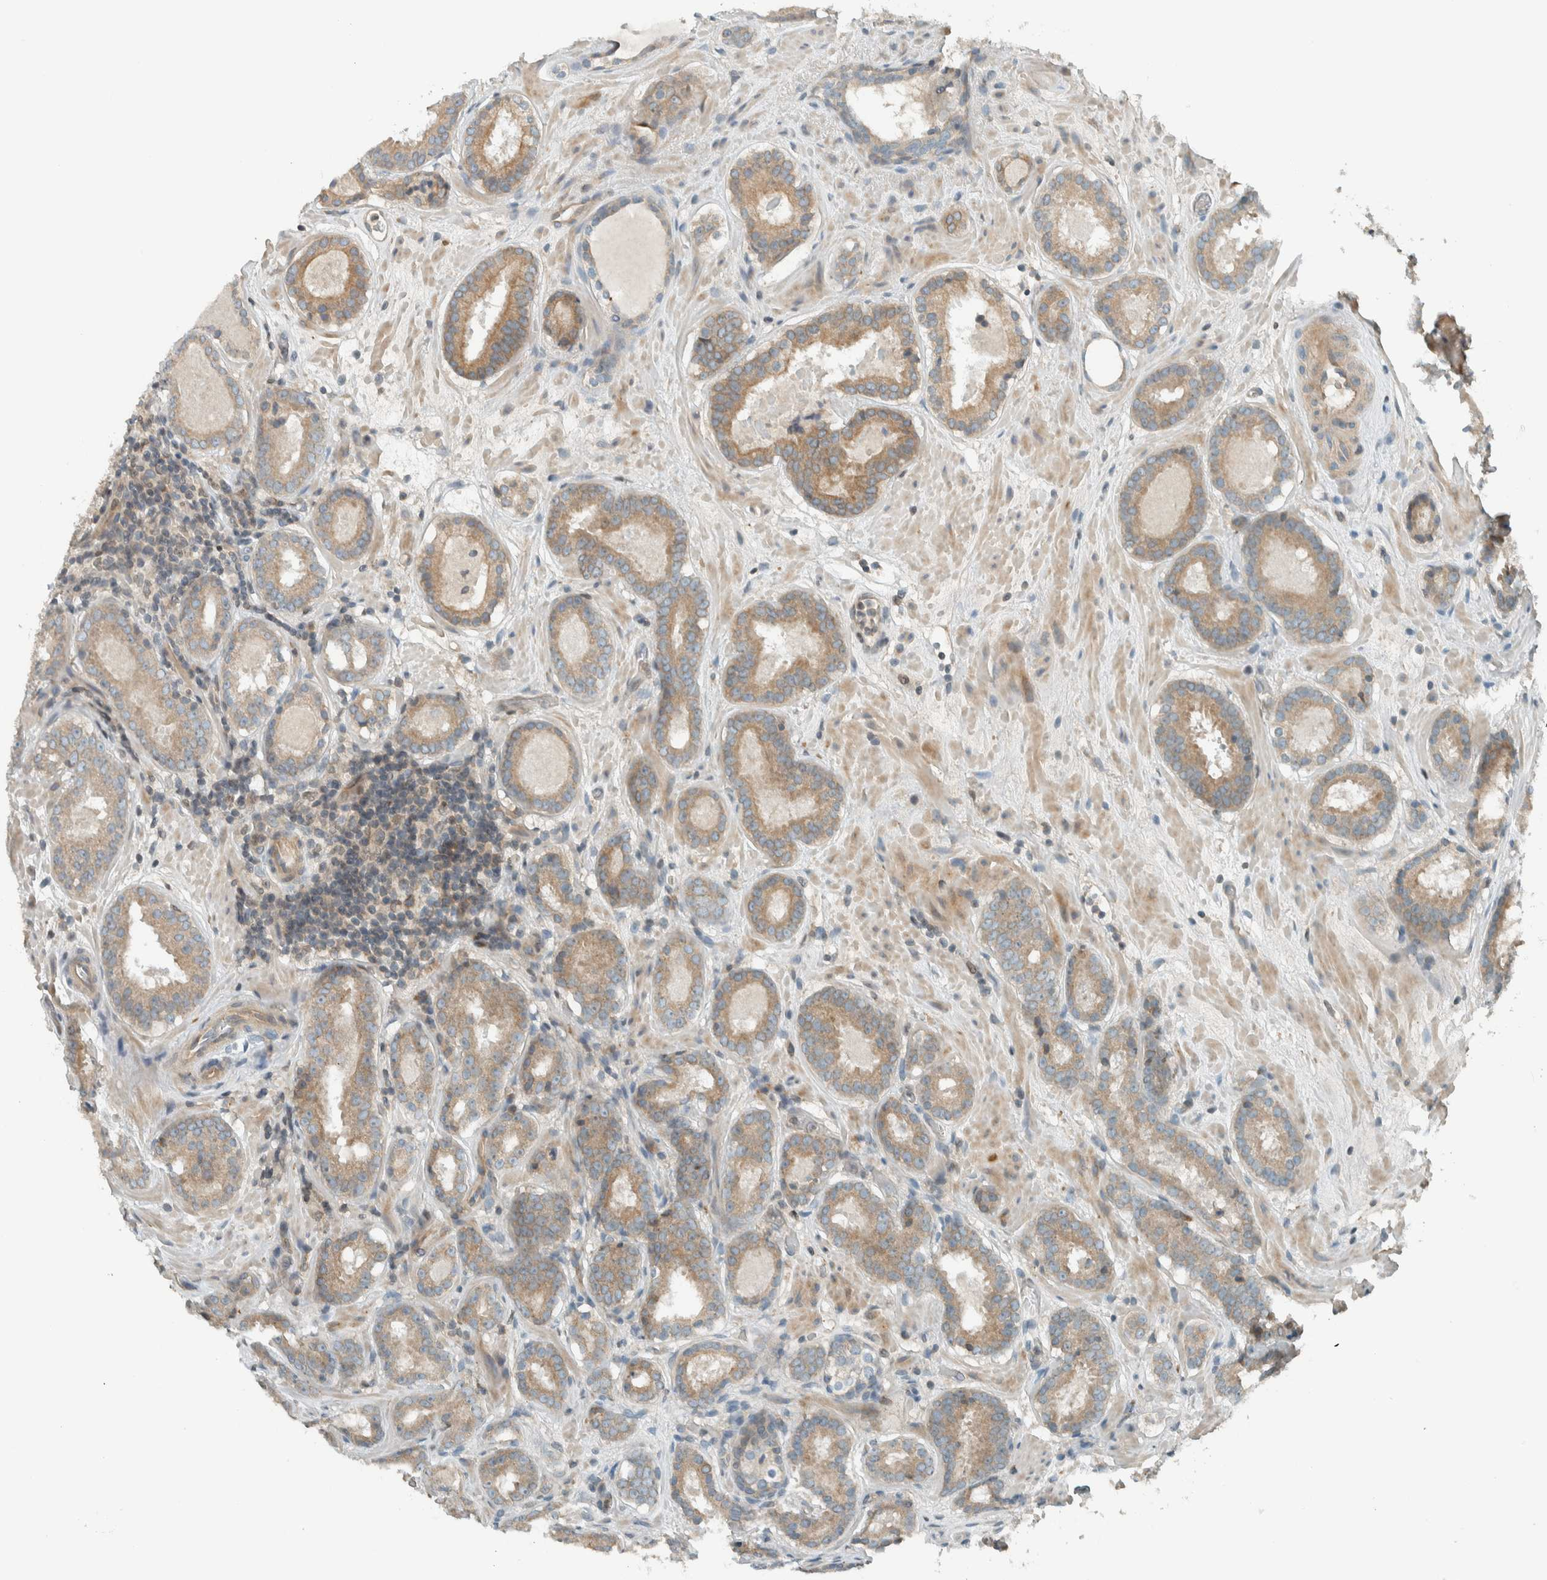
{"staining": {"intensity": "weak", "quantity": ">75%", "location": "cytoplasmic/membranous"}, "tissue": "prostate cancer", "cell_type": "Tumor cells", "image_type": "cancer", "snomed": [{"axis": "morphology", "description": "Adenocarcinoma, Low grade"}, {"axis": "topography", "description": "Prostate"}], "caption": "The micrograph shows staining of prostate low-grade adenocarcinoma, revealing weak cytoplasmic/membranous protein positivity (brown color) within tumor cells.", "gene": "SEL1L", "patient": {"sex": "male", "age": 69}}